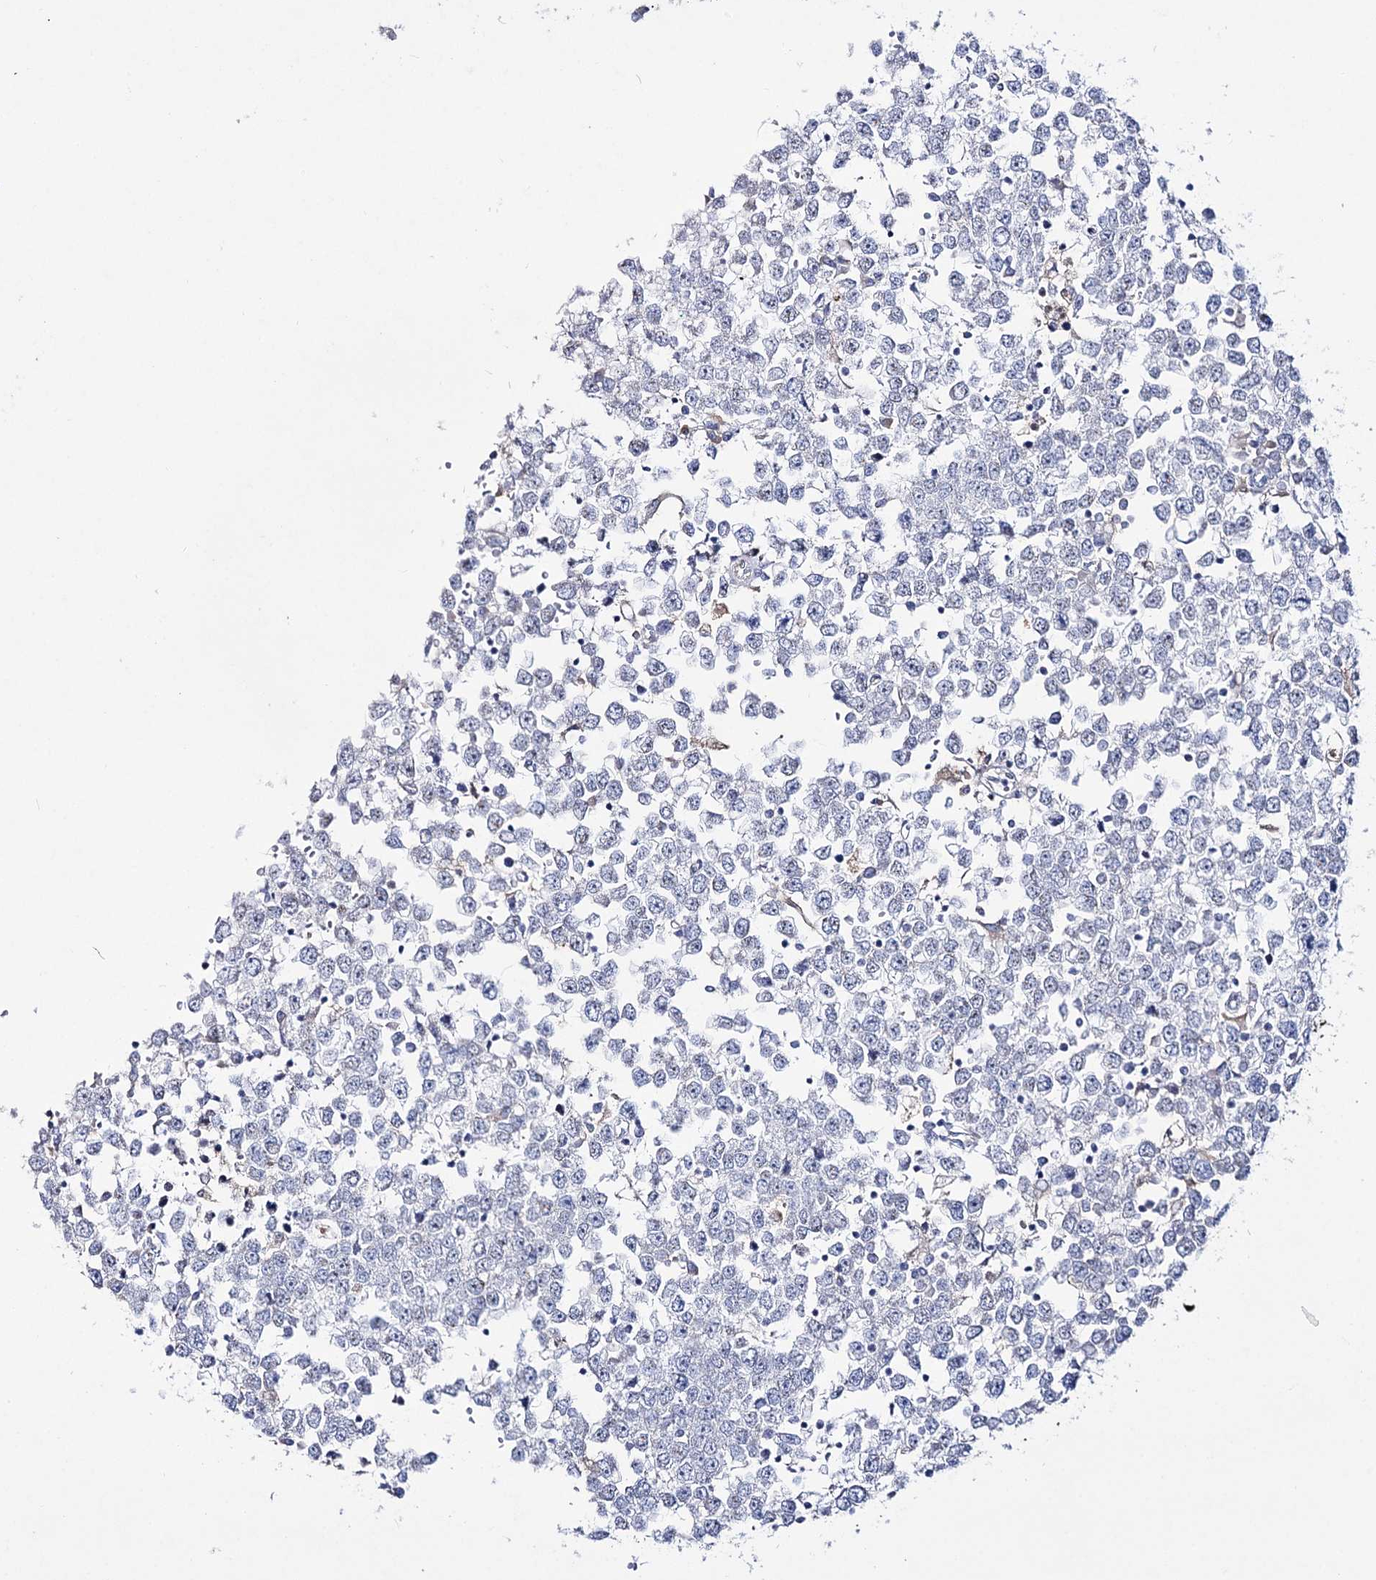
{"staining": {"intensity": "negative", "quantity": "none", "location": "none"}, "tissue": "testis cancer", "cell_type": "Tumor cells", "image_type": "cancer", "snomed": [{"axis": "morphology", "description": "Seminoma, NOS"}, {"axis": "topography", "description": "Testis"}], "caption": "Micrograph shows no significant protein positivity in tumor cells of testis cancer. (DAB (3,3'-diaminobenzidine) immunohistochemistry with hematoxylin counter stain).", "gene": "NAGLU", "patient": {"sex": "male", "age": 65}}